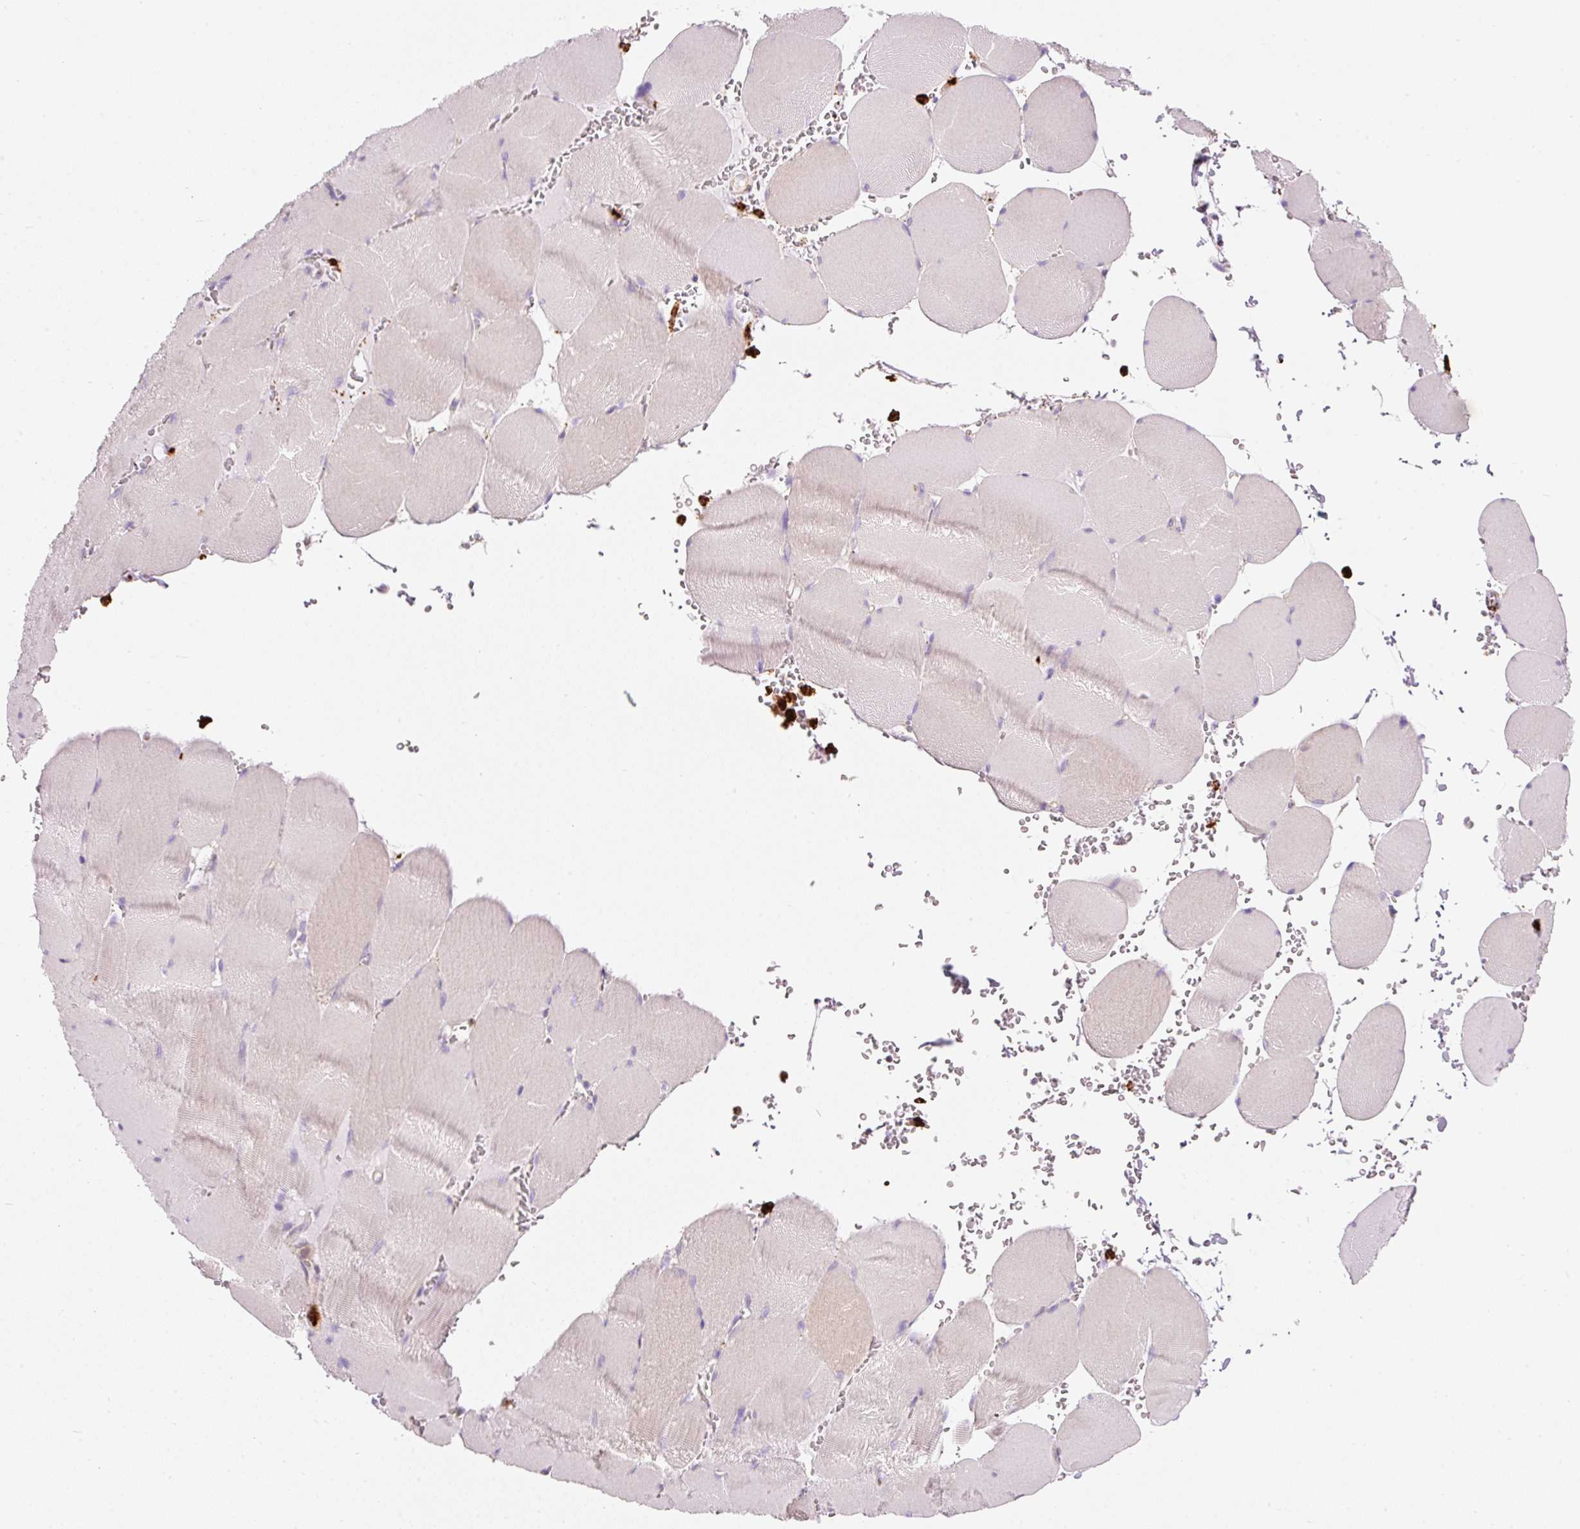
{"staining": {"intensity": "weak", "quantity": "<25%", "location": "cytoplasmic/membranous"}, "tissue": "skeletal muscle", "cell_type": "Myocytes", "image_type": "normal", "snomed": [{"axis": "morphology", "description": "Normal tissue, NOS"}, {"axis": "topography", "description": "Skeletal muscle"}, {"axis": "topography", "description": "Head-Neck"}], "caption": "Image shows no significant protein positivity in myocytes of normal skeletal muscle. The staining is performed using DAB brown chromogen with nuclei counter-stained in using hematoxylin.", "gene": "MAP3K3", "patient": {"sex": "male", "age": 66}}